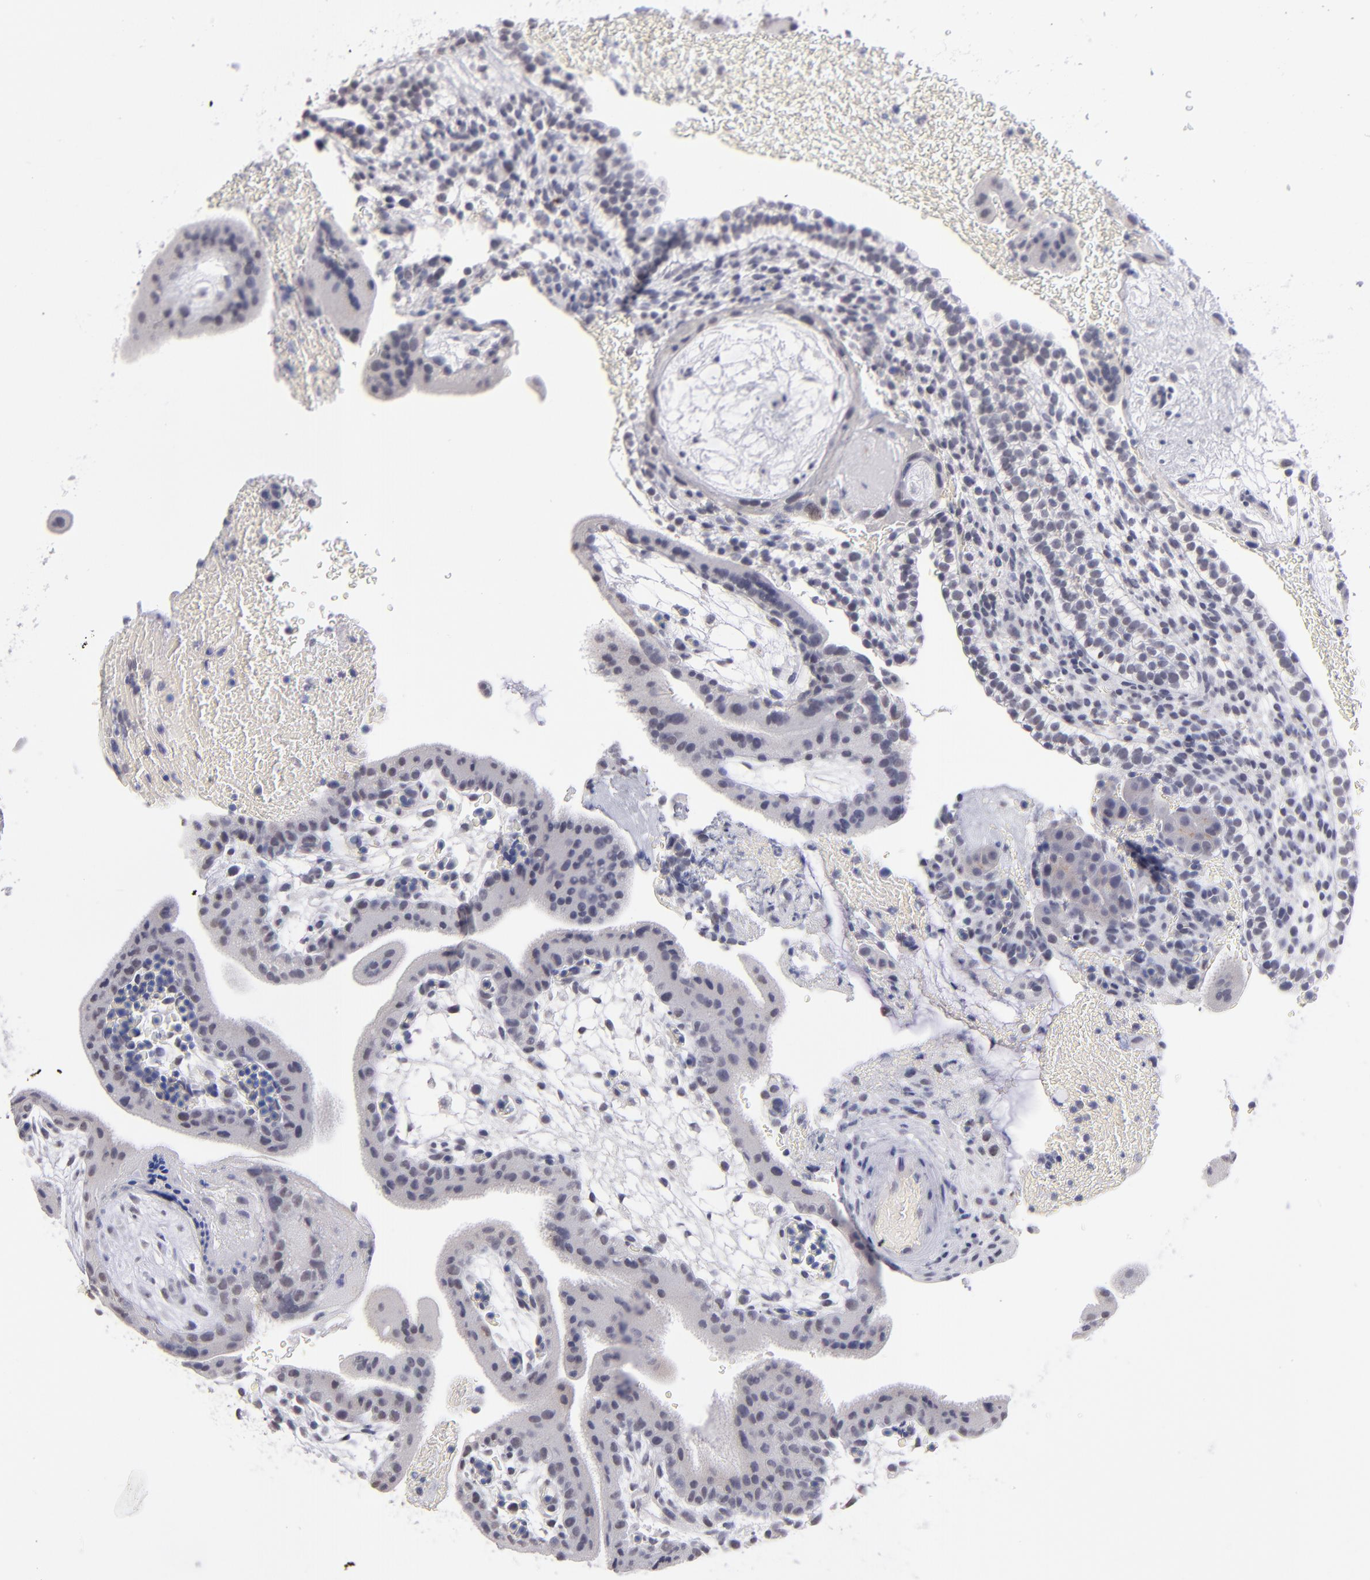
{"staining": {"intensity": "weak", "quantity": "25%-75%", "location": "cytoplasmic/membranous,nuclear"}, "tissue": "placenta", "cell_type": "Trophoblastic cells", "image_type": "normal", "snomed": [{"axis": "morphology", "description": "Normal tissue, NOS"}, {"axis": "topography", "description": "Placenta"}], "caption": "Immunohistochemistry of benign placenta displays low levels of weak cytoplasmic/membranous,nuclear positivity in about 25%-75% of trophoblastic cells. (Stains: DAB in brown, nuclei in blue, Microscopy: brightfield microscopy at high magnification).", "gene": "TEX11", "patient": {"sex": "female", "age": 19}}